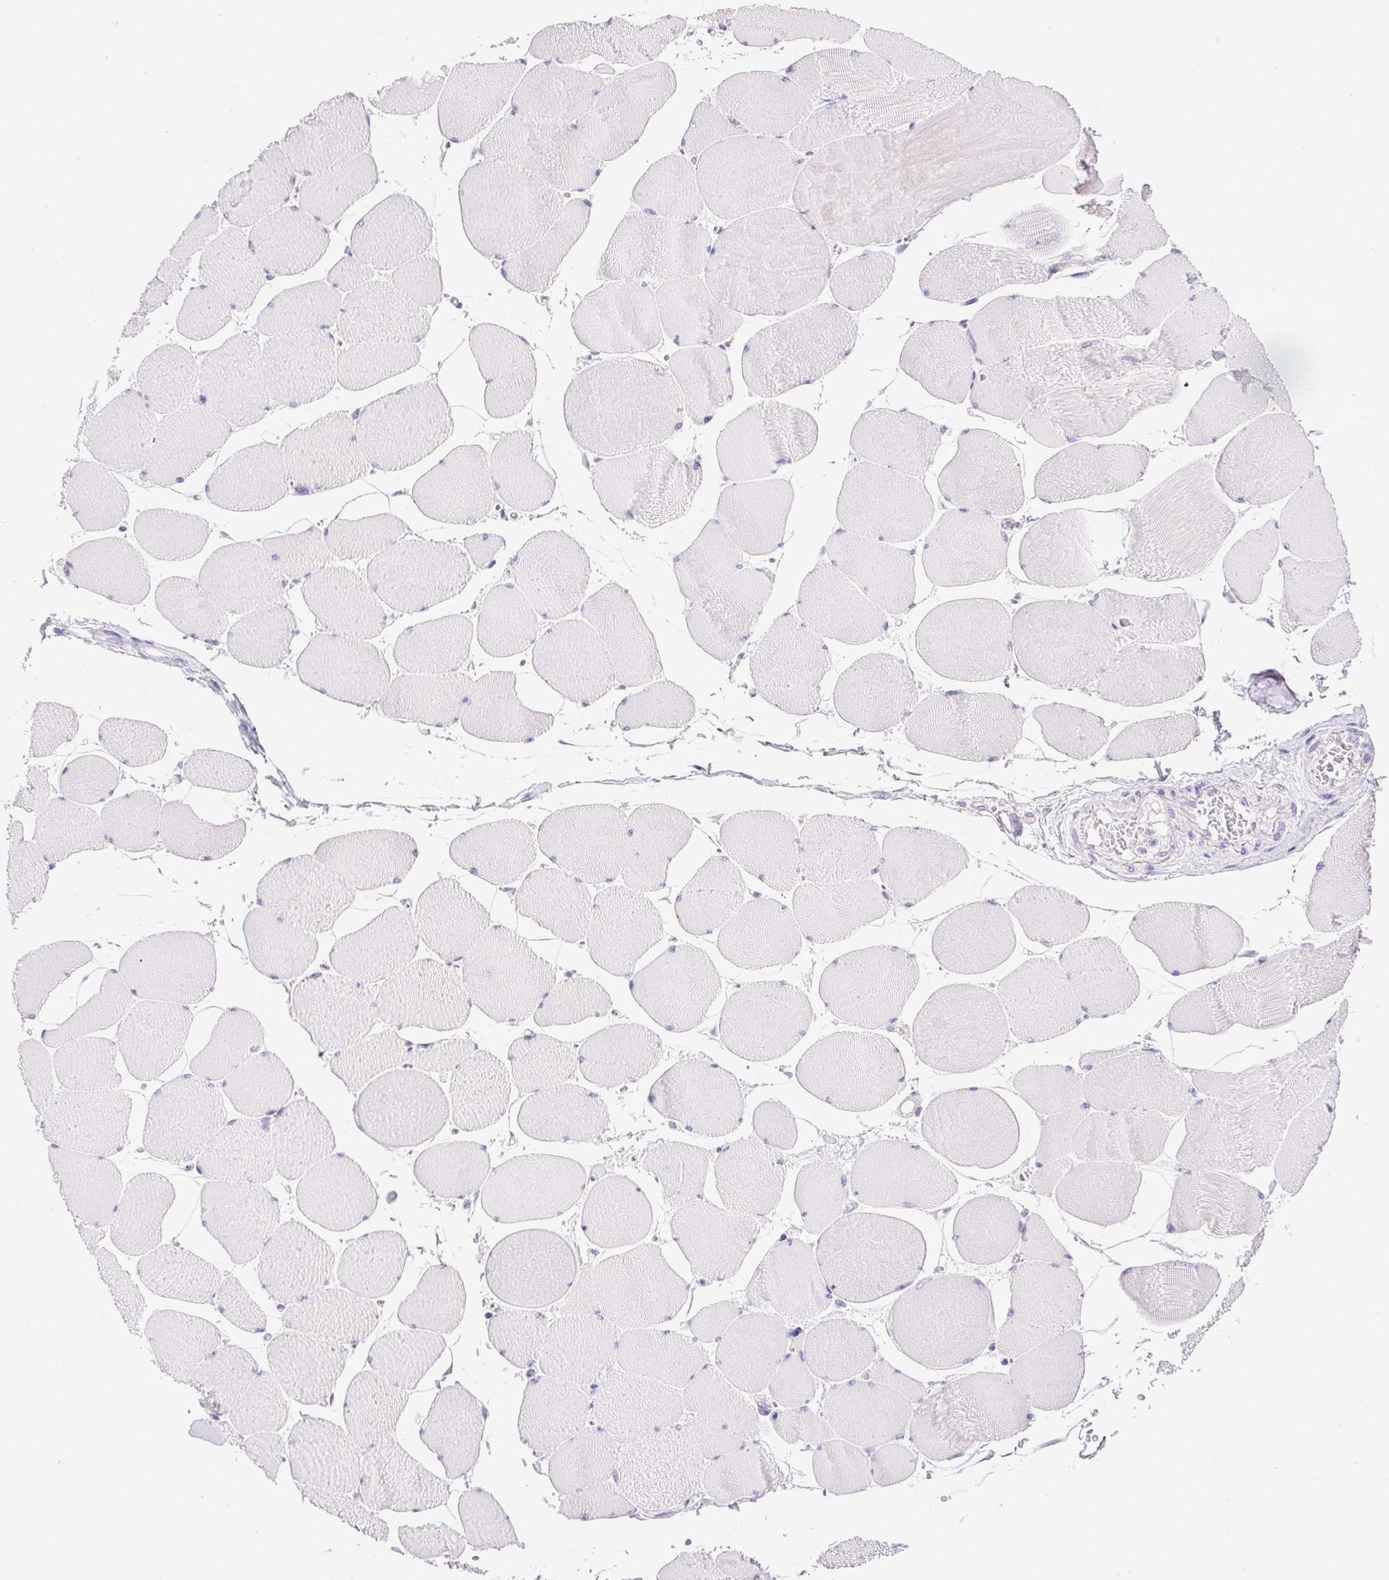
{"staining": {"intensity": "negative", "quantity": "none", "location": "none"}, "tissue": "skeletal muscle", "cell_type": "Myocytes", "image_type": "normal", "snomed": [{"axis": "morphology", "description": "Normal tissue, NOS"}, {"axis": "topography", "description": "Skeletal muscle"}], "caption": "The photomicrograph shows no staining of myocytes in normal skeletal muscle.", "gene": "ATP6V0A4", "patient": {"sex": "female", "age": 75}}